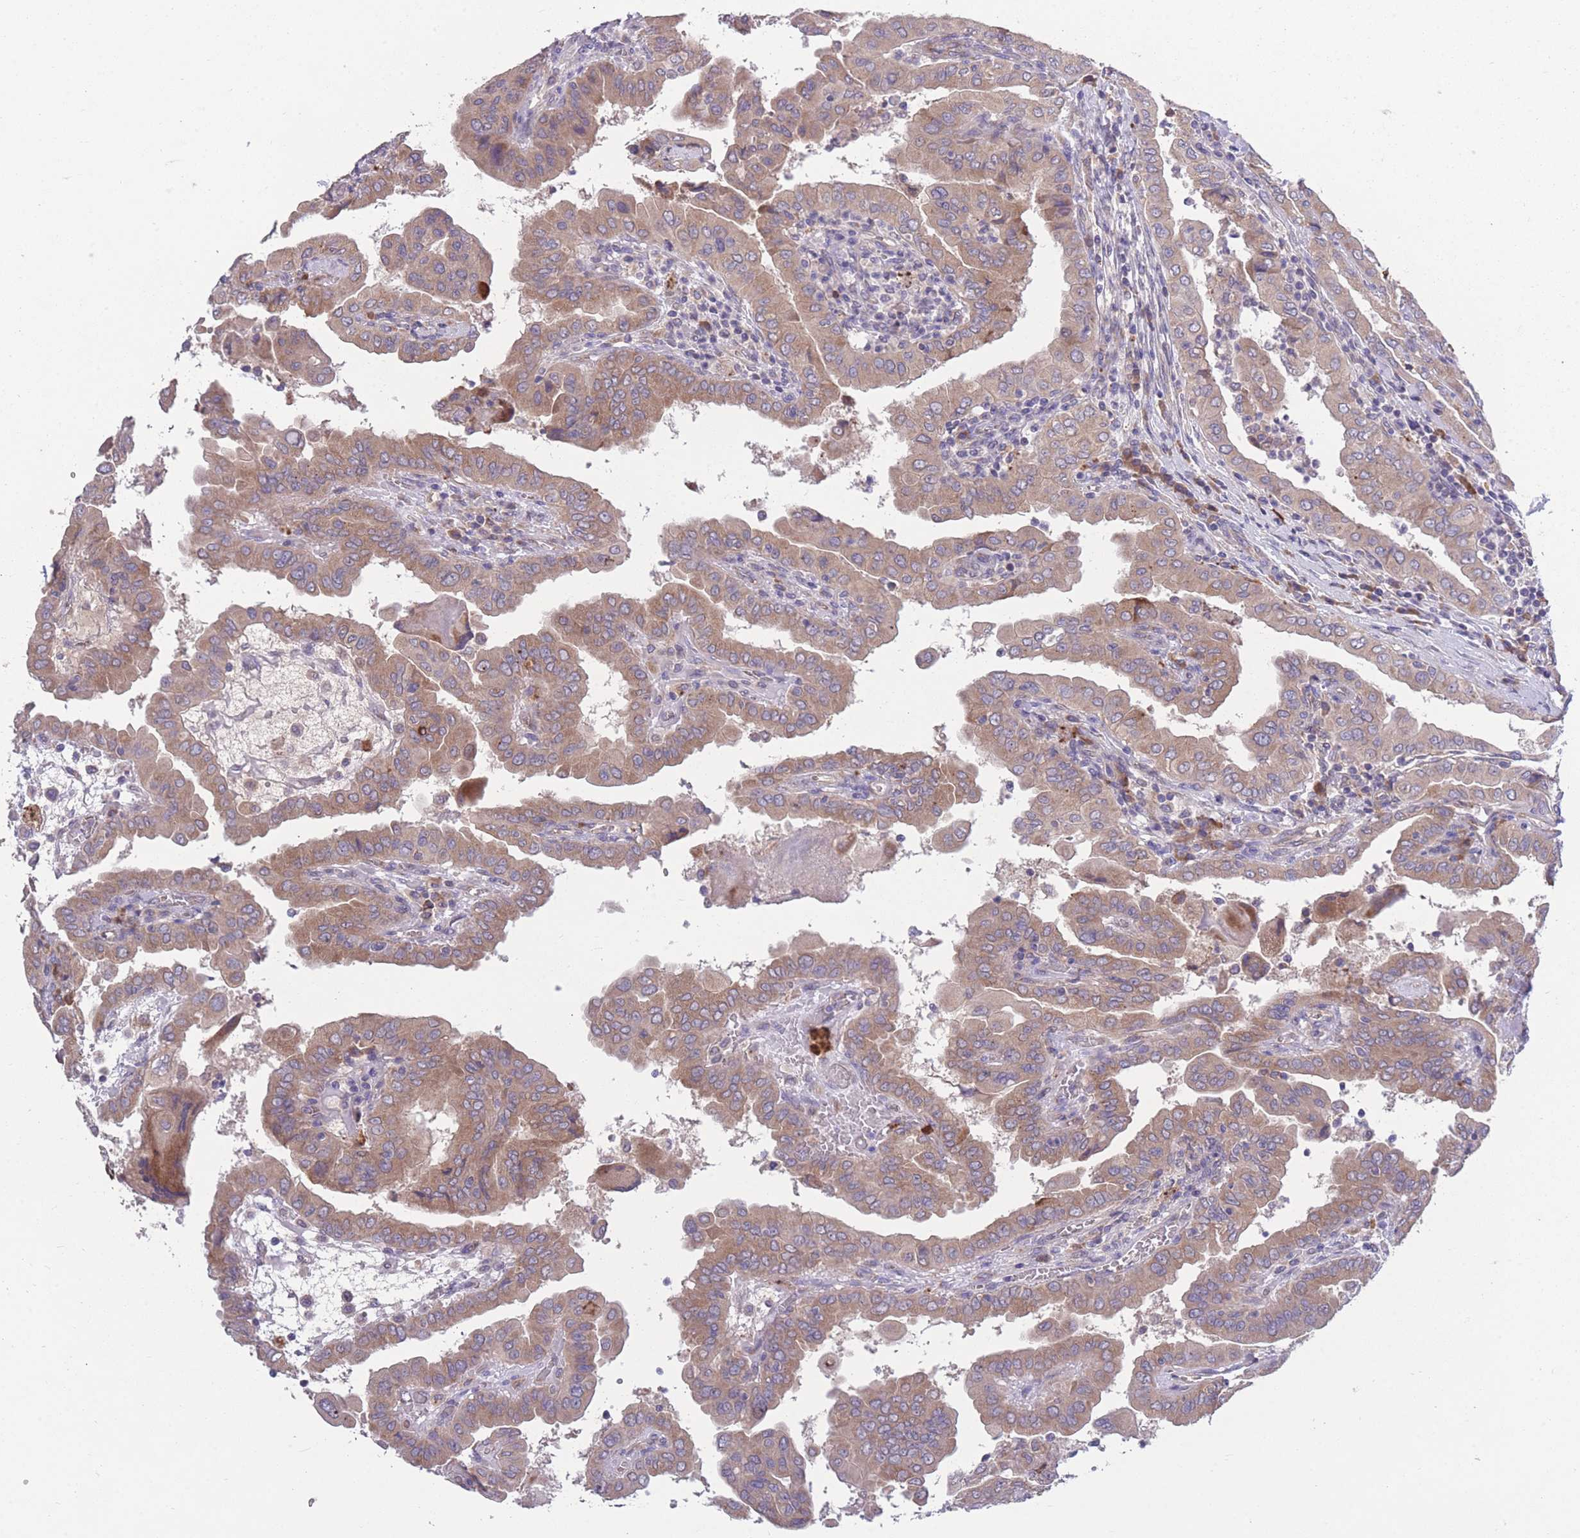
{"staining": {"intensity": "moderate", "quantity": ">75%", "location": "cytoplasmic/membranous"}, "tissue": "thyroid cancer", "cell_type": "Tumor cells", "image_type": "cancer", "snomed": [{"axis": "morphology", "description": "Papillary adenocarcinoma, NOS"}, {"axis": "topography", "description": "Thyroid gland"}], "caption": "Tumor cells exhibit medium levels of moderate cytoplasmic/membranous staining in about >75% of cells in thyroid cancer (papillary adenocarcinoma).", "gene": "STIM2", "patient": {"sex": "male", "age": 33}}